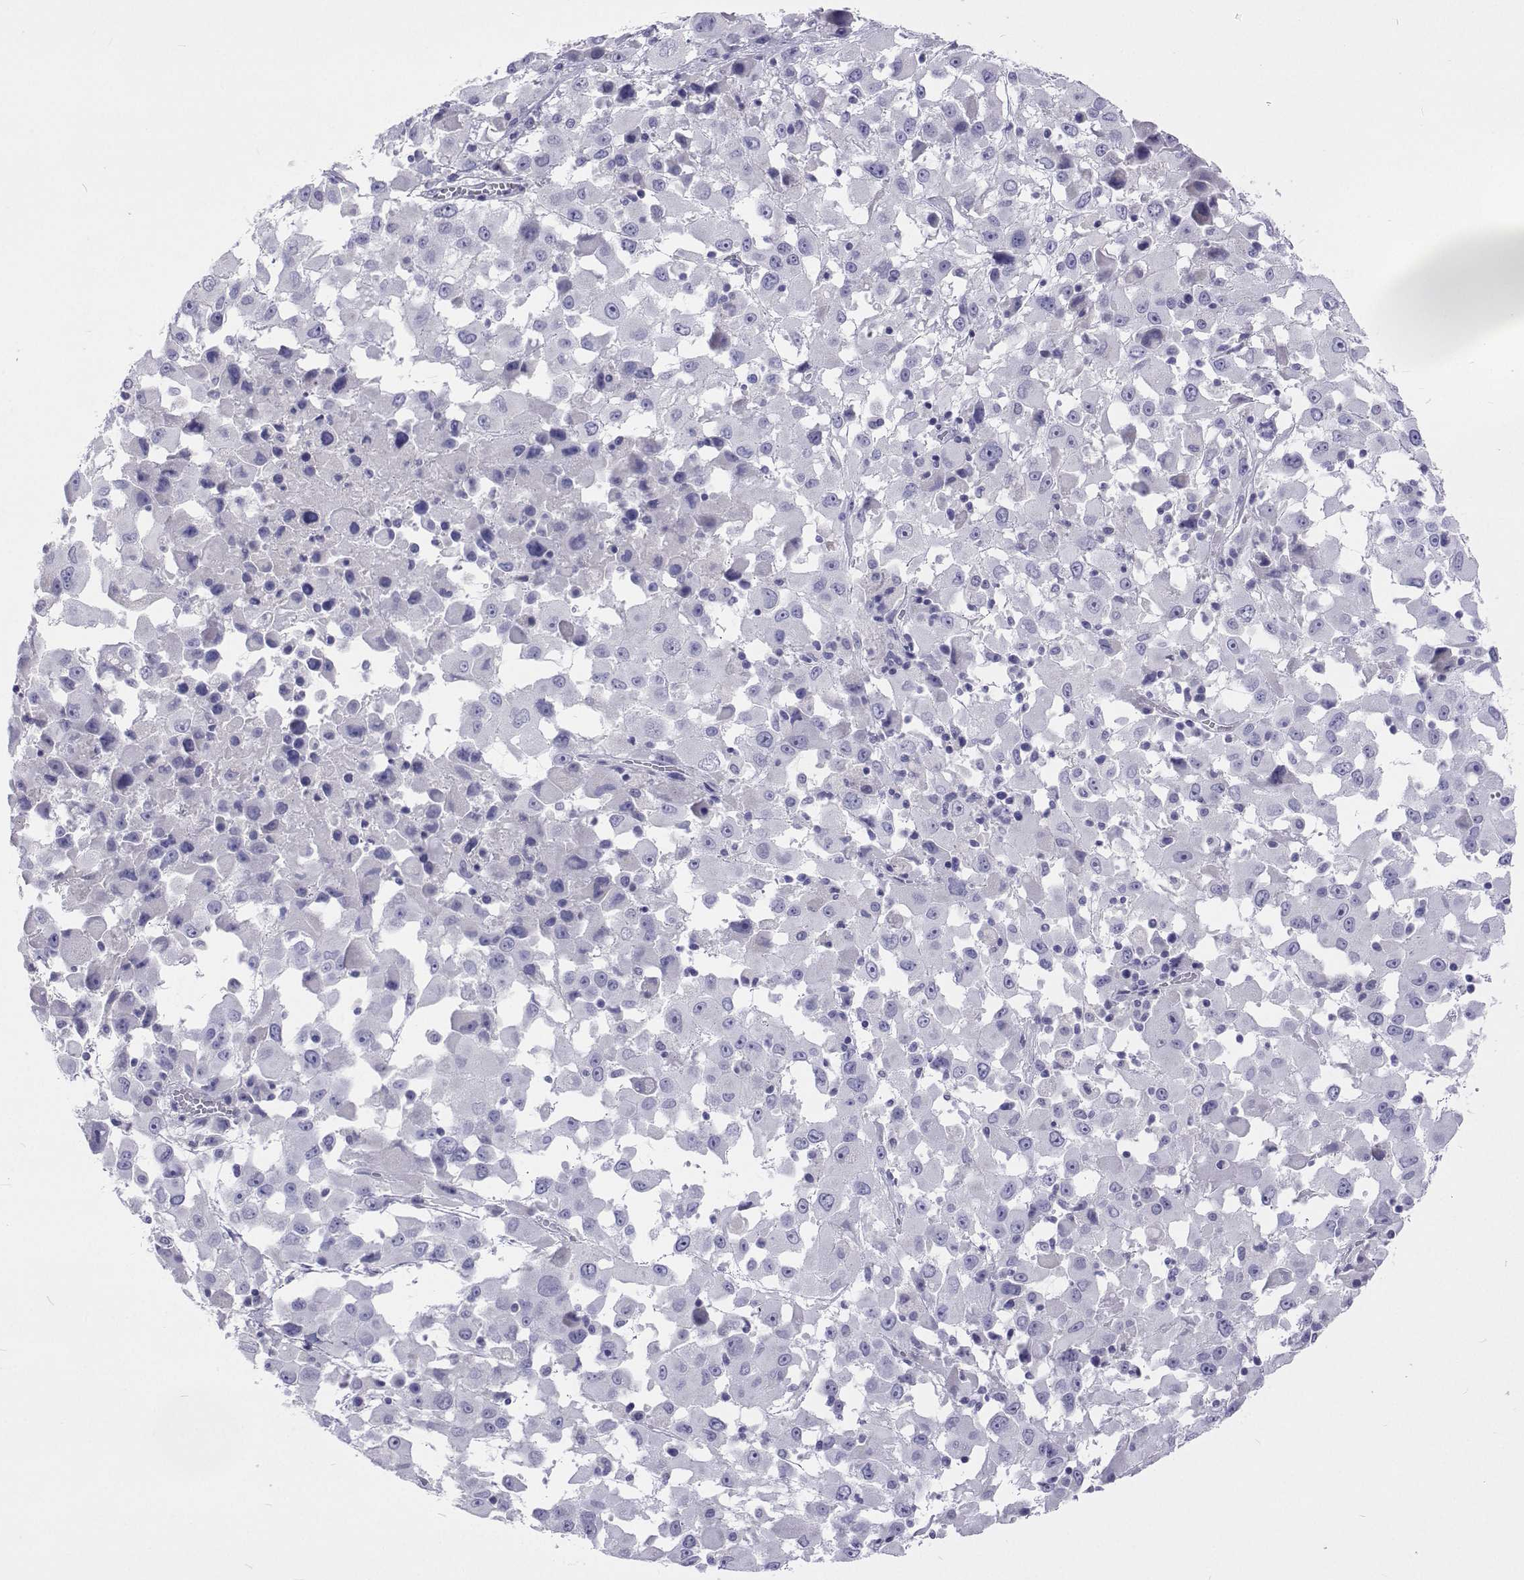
{"staining": {"intensity": "negative", "quantity": "none", "location": "none"}, "tissue": "melanoma", "cell_type": "Tumor cells", "image_type": "cancer", "snomed": [{"axis": "morphology", "description": "Malignant melanoma, Metastatic site"}, {"axis": "topography", "description": "Soft tissue"}], "caption": "Immunohistochemistry (IHC) histopathology image of malignant melanoma (metastatic site) stained for a protein (brown), which reveals no staining in tumor cells.", "gene": "UMODL1", "patient": {"sex": "male", "age": 50}}